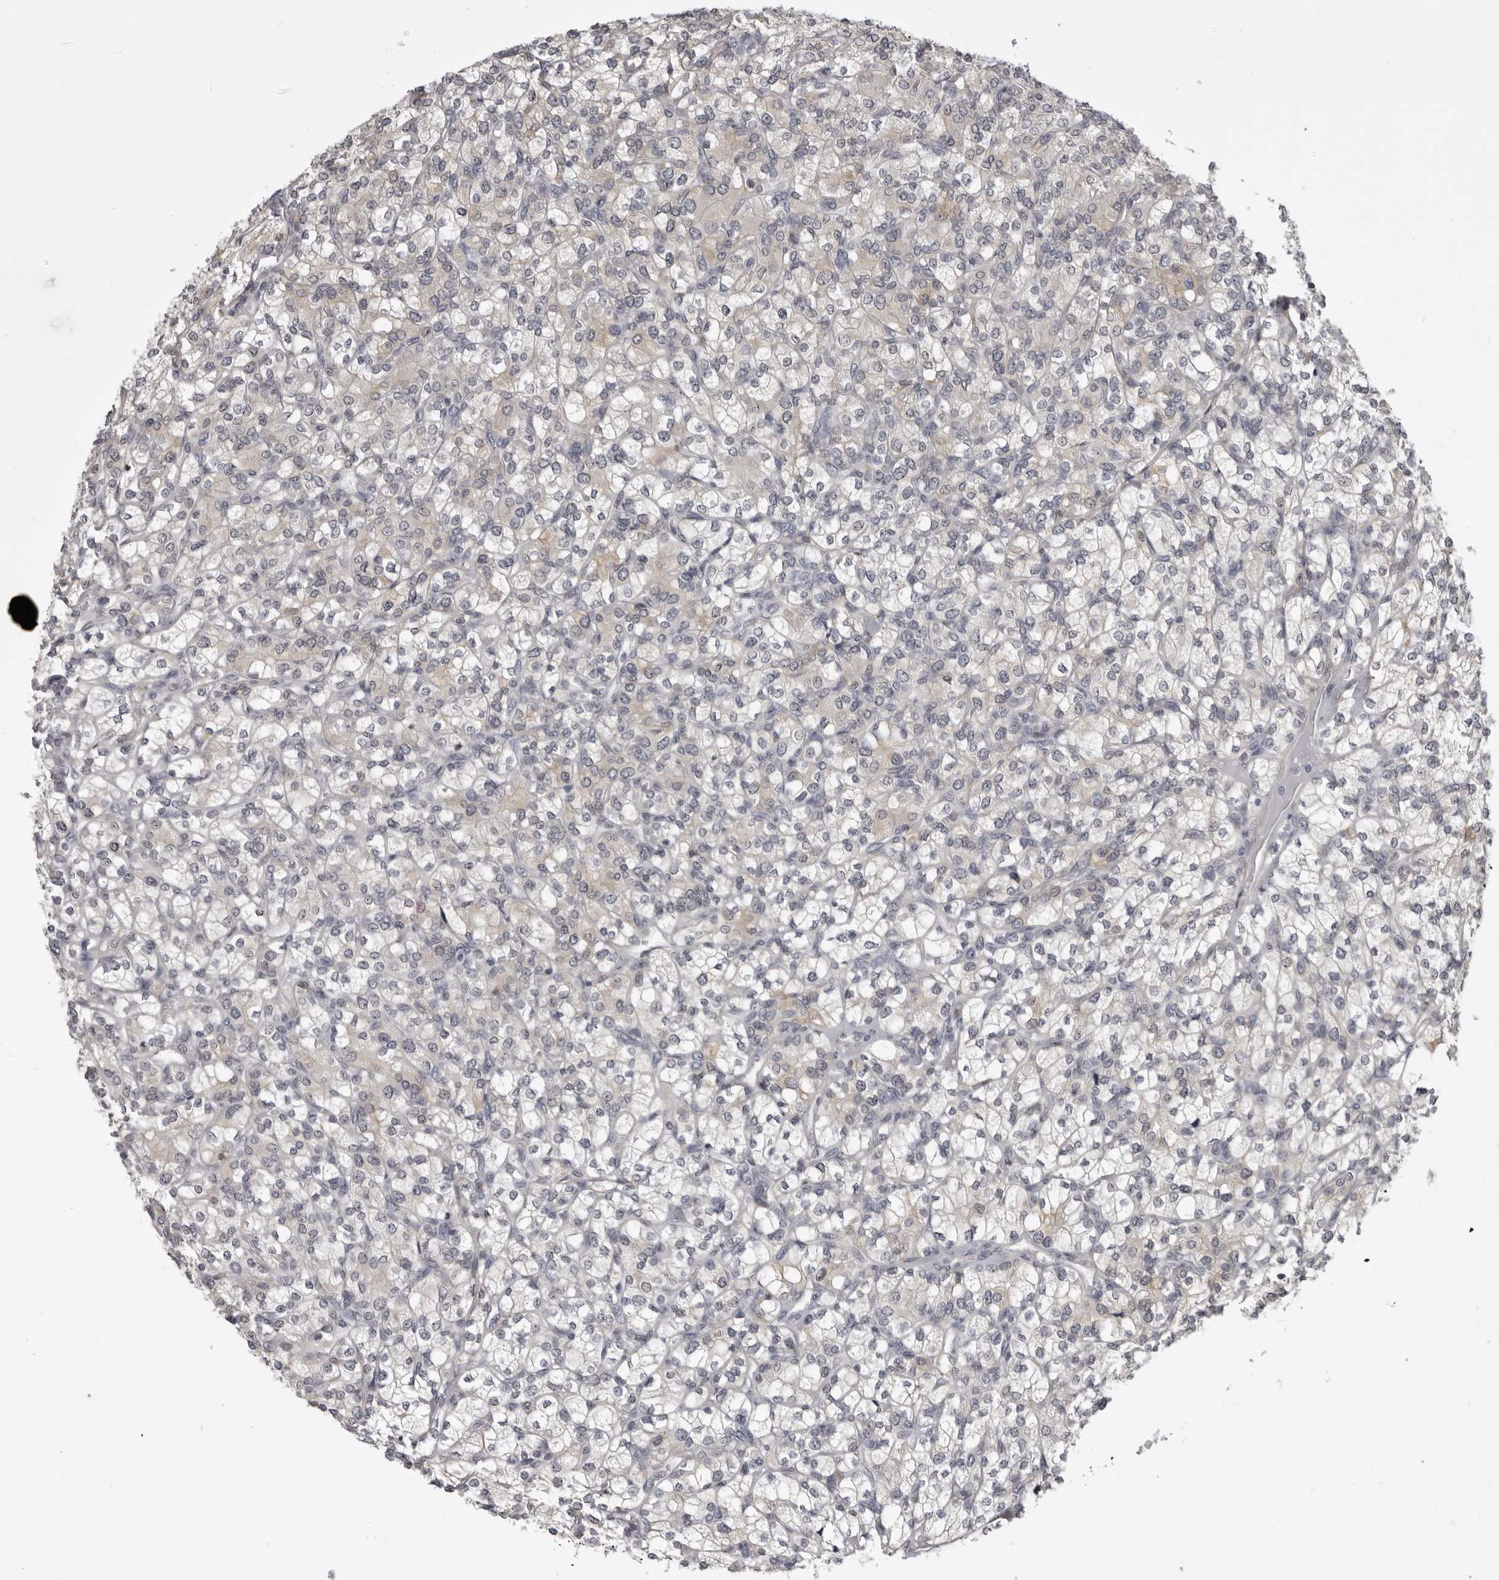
{"staining": {"intensity": "negative", "quantity": "none", "location": "none"}, "tissue": "renal cancer", "cell_type": "Tumor cells", "image_type": "cancer", "snomed": [{"axis": "morphology", "description": "Adenocarcinoma, NOS"}, {"axis": "topography", "description": "Kidney"}], "caption": "Tumor cells are negative for brown protein staining in renal adenocarcinoma. (DAB immunohistochemistry, high magnification).", "gene": "NCEH1", "patient": {"sex": "male", "age": 77}}